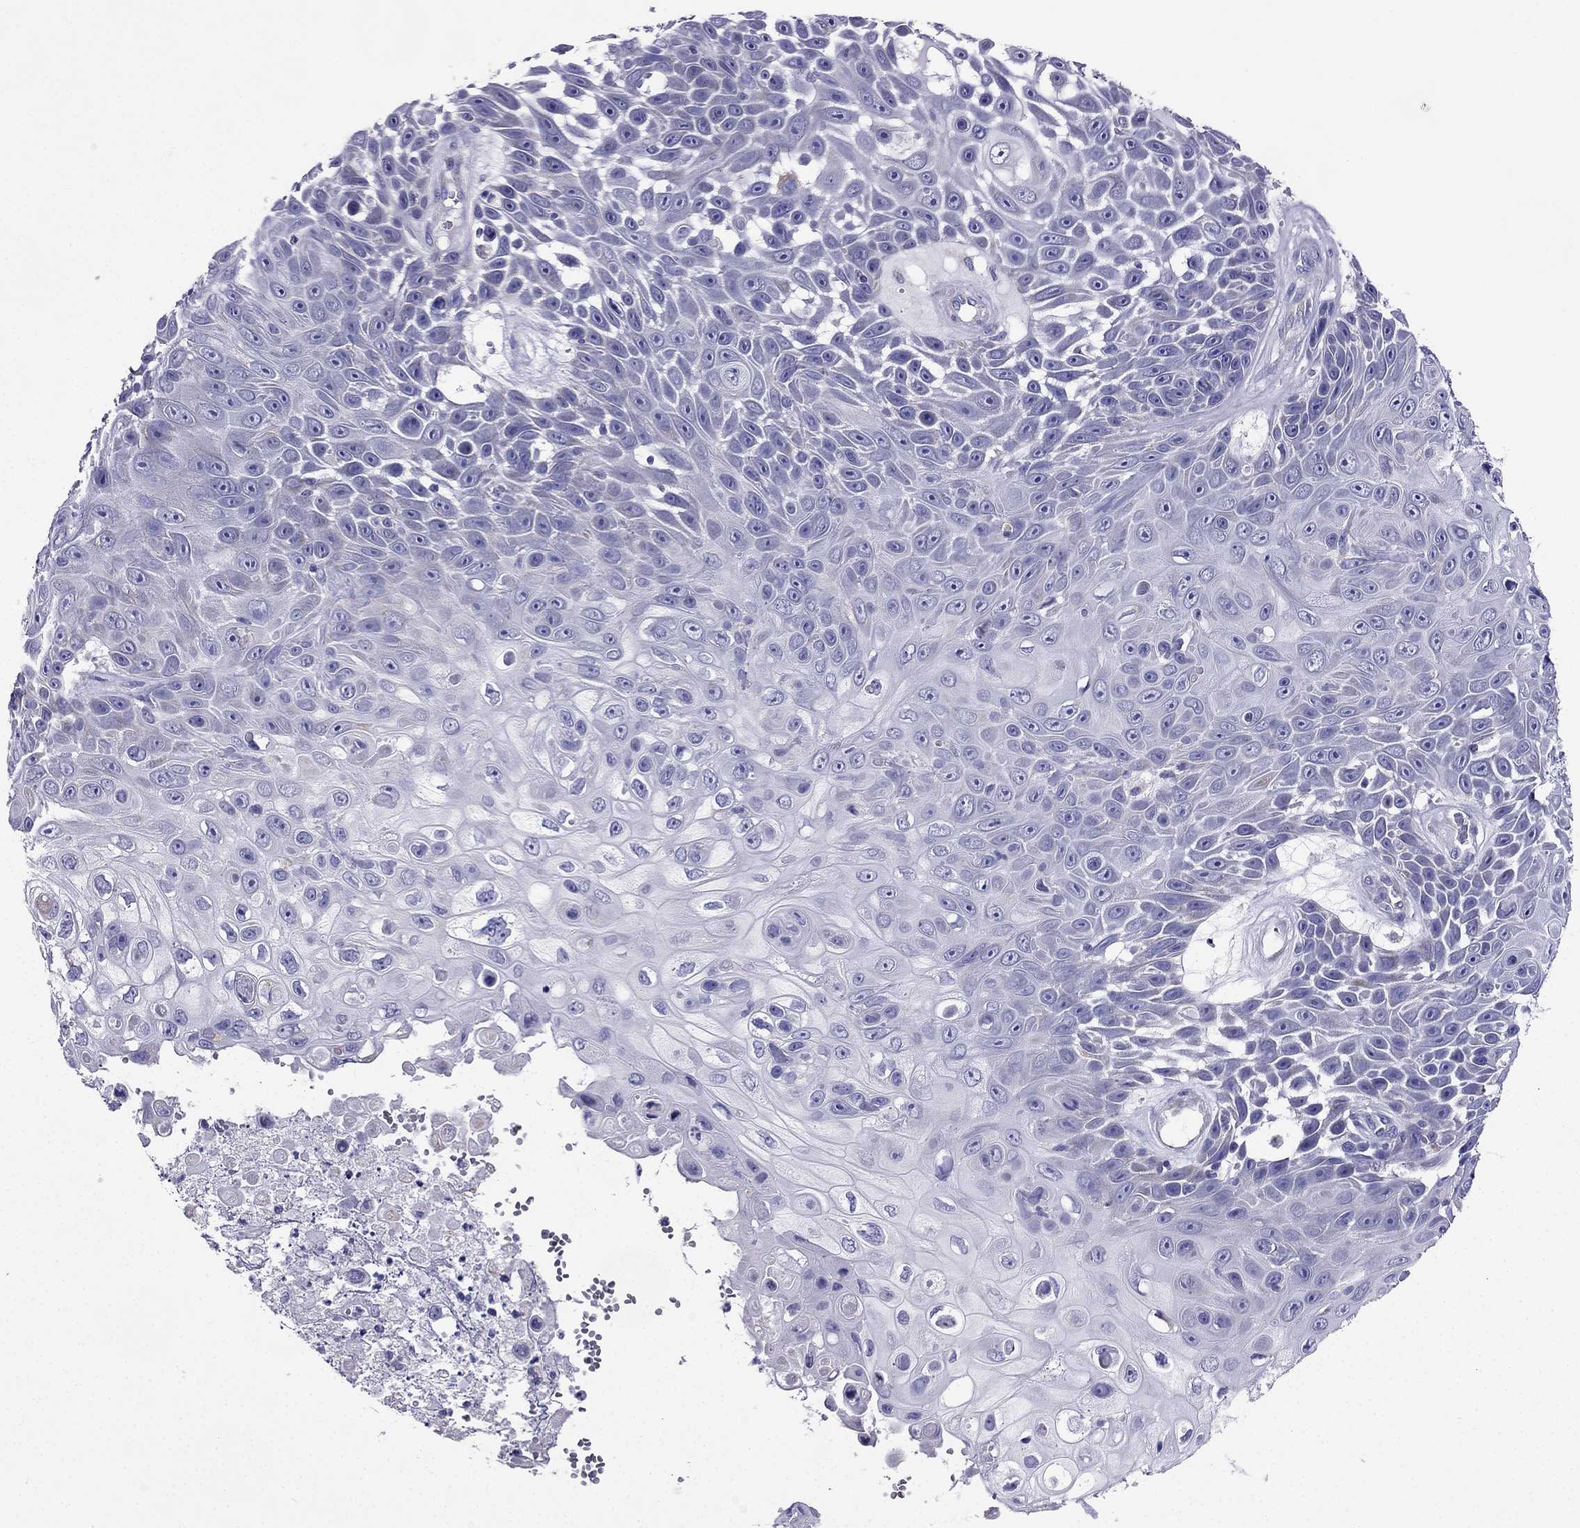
{"staining": {"intensity": "negative", "quantity": "none", "location": "none"}, "tissue": "skin cancer", "cell_type": "Tumor cells", "image_type": "cancer", "snomed": [{"axis": "morphology", "description": "Squamous cell carcinoma, NOS"}, {"axis": "topography", "description": "Skin"}], "caption": "High magnification brightfield microscopy of squamous cell carcinoma (skin) stained with DAB (brown) and counterstained with hematoxylin (blue): tumor cells show no significant staining. (Immunohistochemistry (ihc), brightfield microscopy, high magnification).", "gene": "KIF5A", "patient": {"sex": "male", "age": 82}}